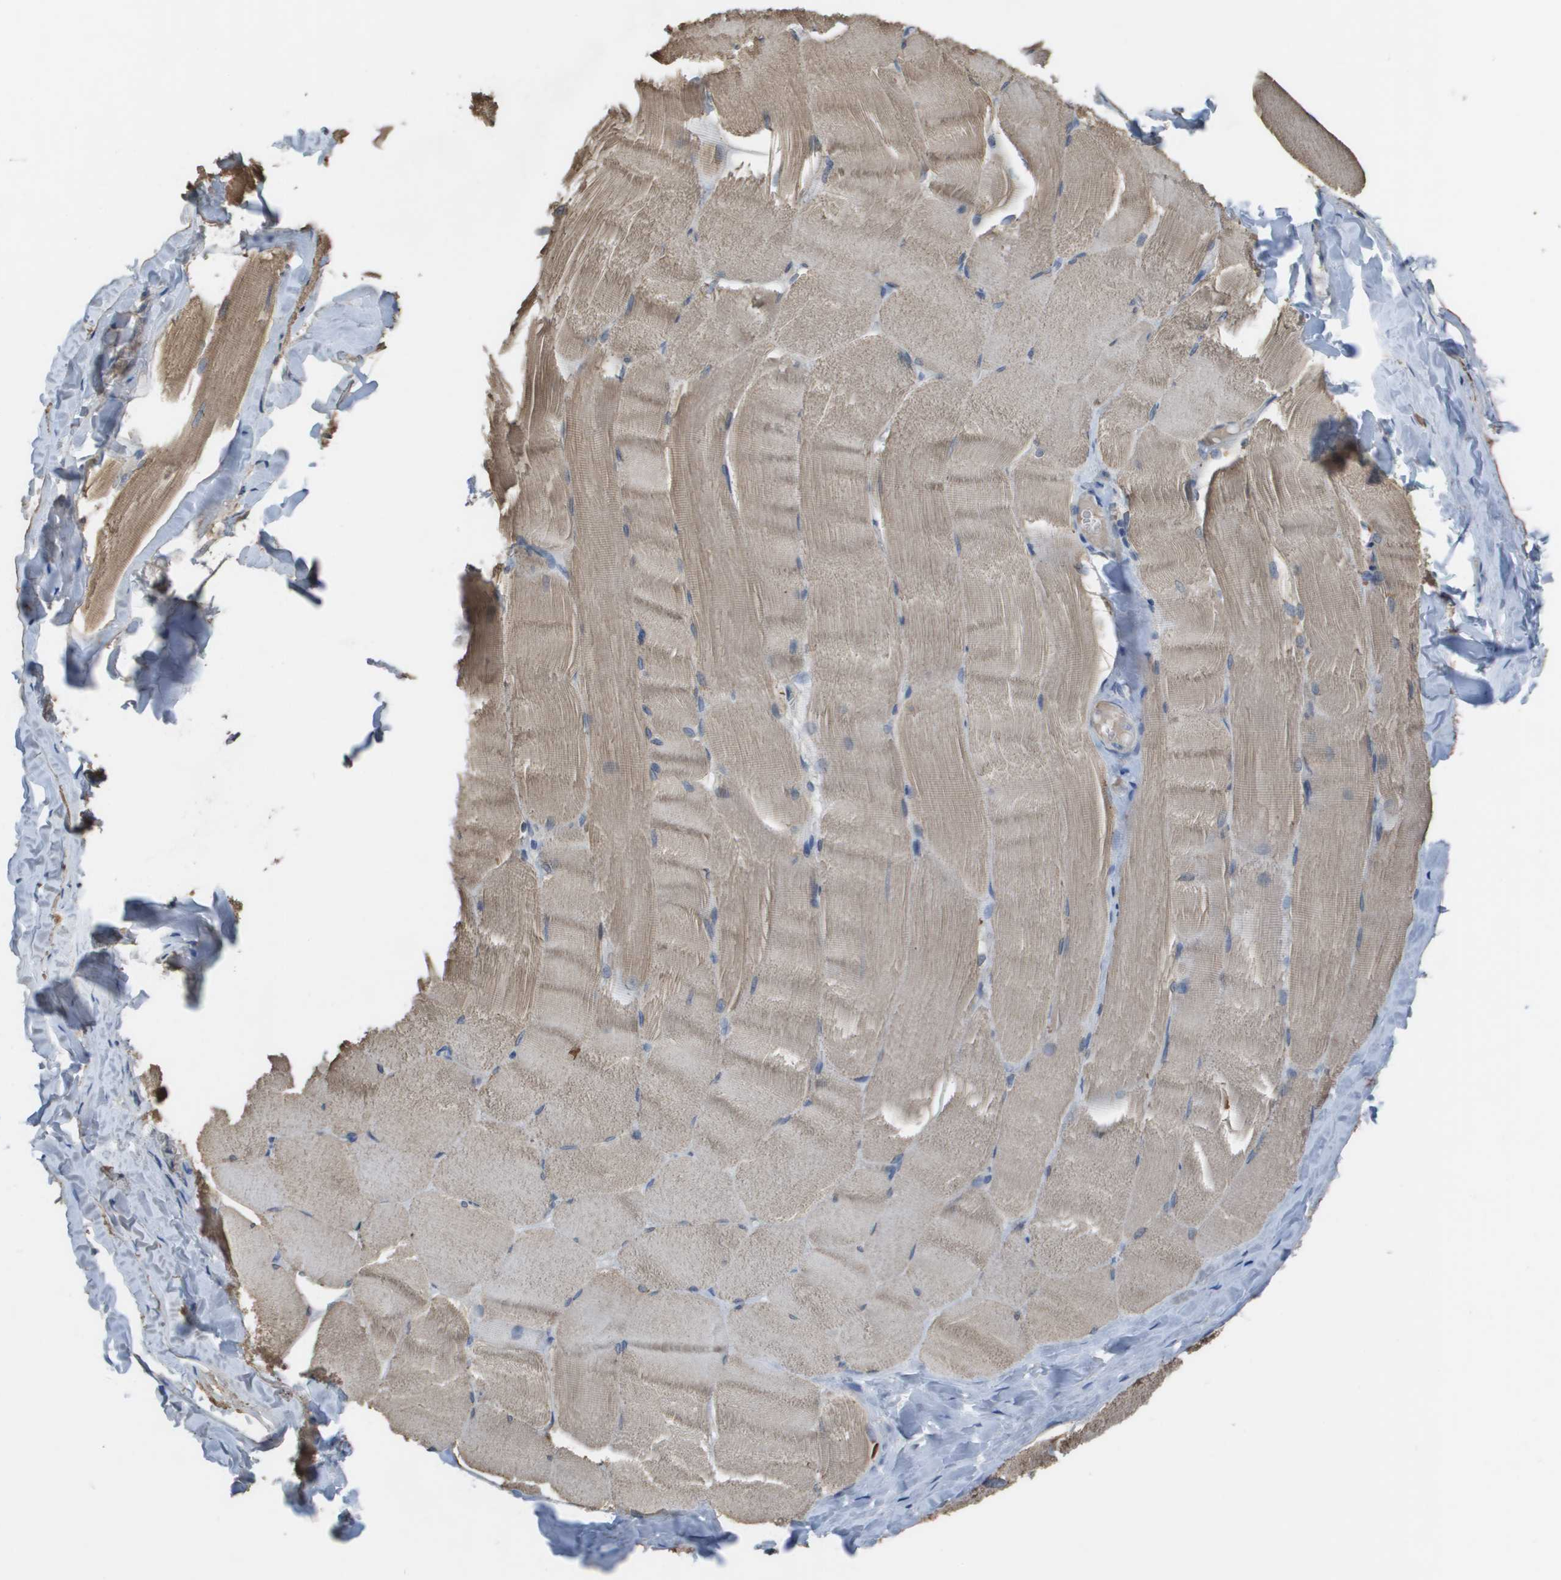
{"staining": {"intensity": "weak", "quantity": ">75%", "location": "cytoplasmic/membranous"}, "tissue": "skeletal muscle", "cell_type": "Myocytes", "image_type": "normal", "snomed": [{"axis": "morphology", "description": "Normal tissue, NOS"}, {"axis": "morphology", "description": "Squamous cell carcinoma, NOS"}, {"axis": "topography", "description": "Skeletal muscle"}], "caption": "Myocytes display low levels of weak cytoplasmic/membranous expression in about >75% of cells in benign skeletal muscle. The staining is performed using DAB brown chromogen to label protein expression. The nuclei are counter-stained blue using hematoxylin.", "gene": "NCS1", "patient": {"sex": "male", "age": 51}}